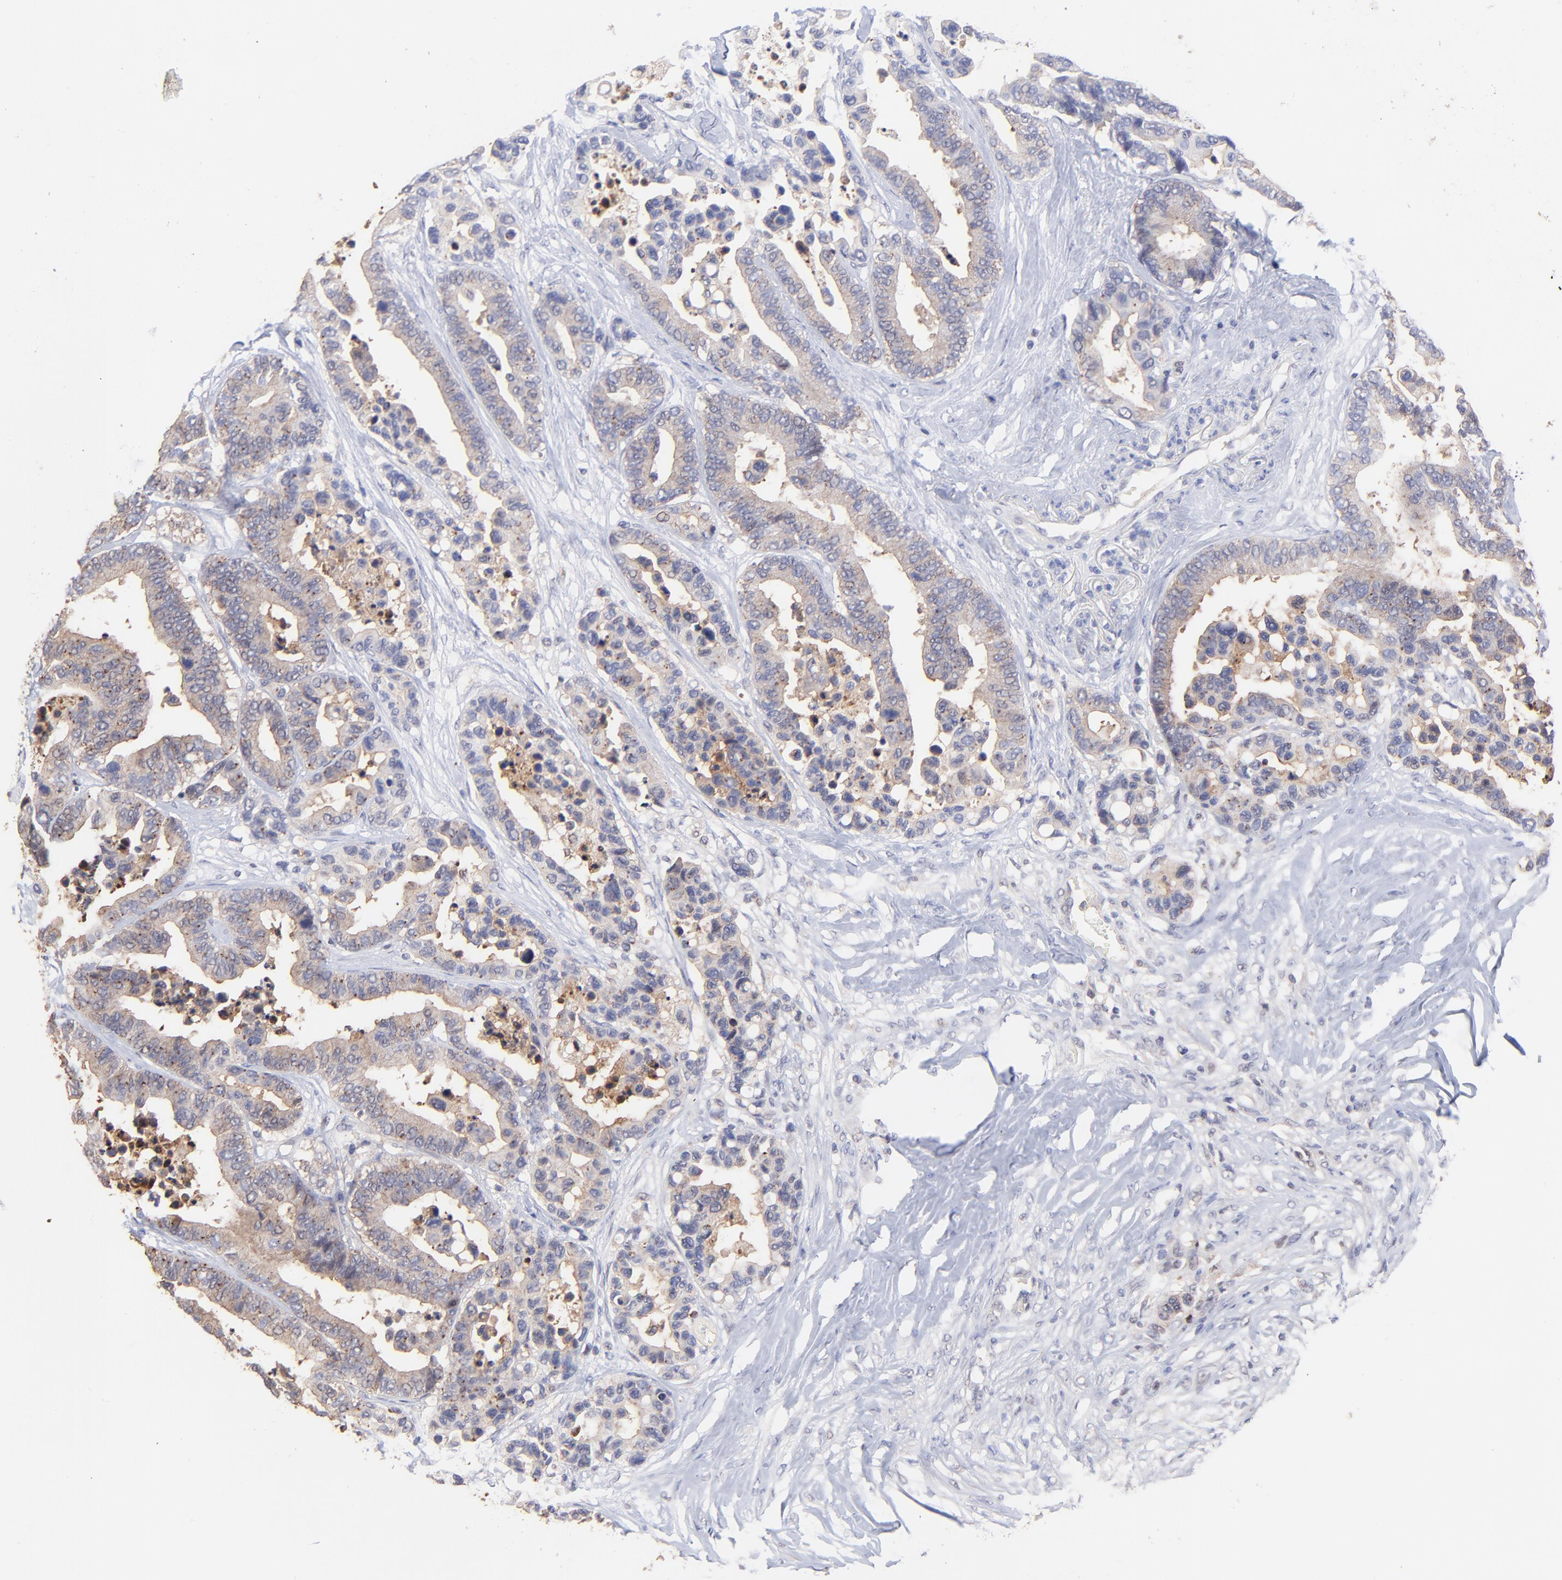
{"staining": {"intensity": "moderate", "quantity": ">75%", "location": "cytoplasmic/membranous"}, "tissue": "colorectal cancer", "cell_type": "Tumor cells", "image_type": "cancer", "snomed": [{"axis": "morphology", "description": "Adenocarcinoma, NOS"}, {"axis": "topography", "description": "Colon"}], "caption": "Adenocarcinoma (colorectal) stained for a protein demonstrates moderate cytoplasmic/membranous positivity in tumor cells.", "gene": "PSMA6", "patient": {"sex": "male", "age": 82}}